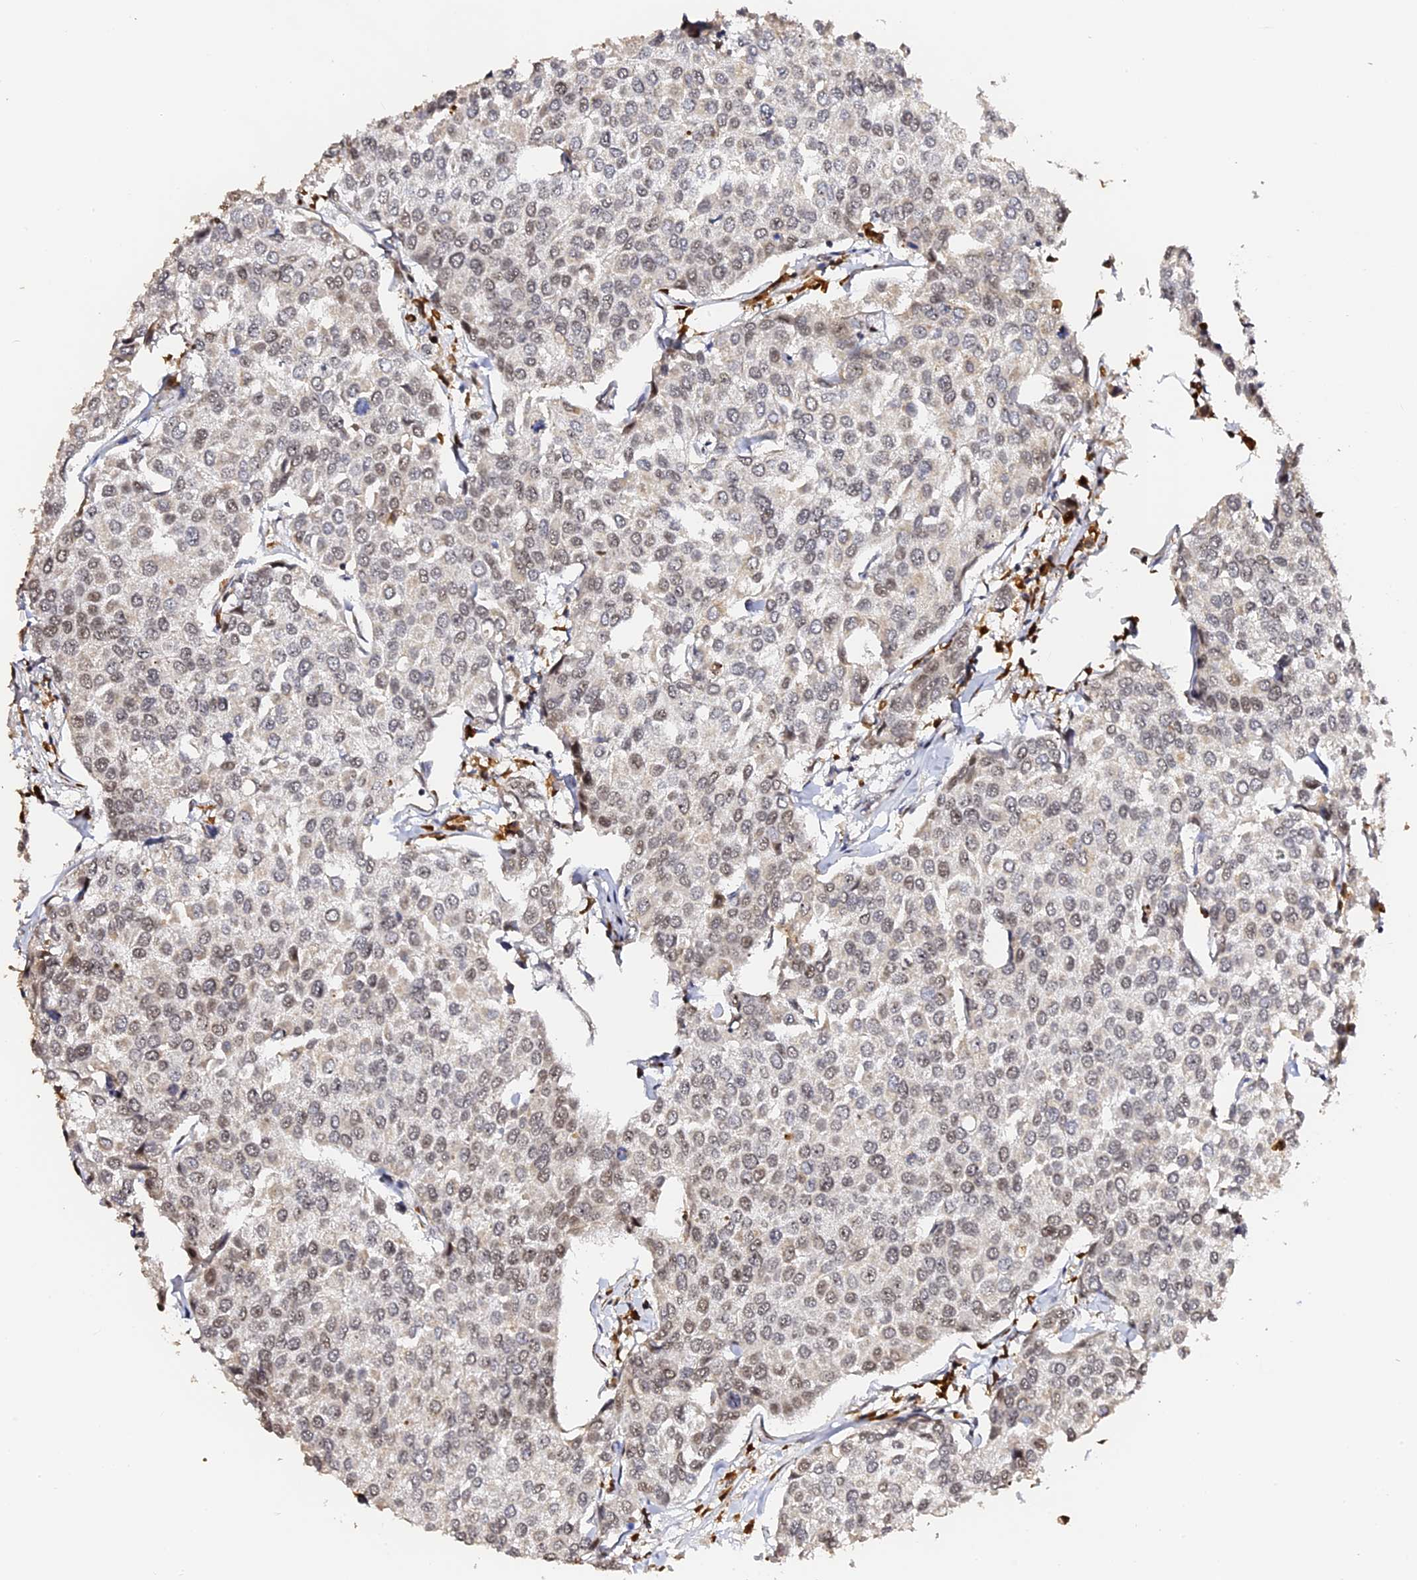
{"staining": {"intensity": "weak", "quantity": "<25%", "location": "nuclear"}, "tissue": "breast cancer", "cell_type": "Tumor cells", "image_type": "cancer", "snomed": [{"axis": "morphology", "description": "Duct carcinoma"}, {"axis": "topography", "description": "Breast"}], "caption": "DAB immunohistochemical staining of human breast intraductal carcinoma reveals no significant expression in tumor cells. The staining was performed using DAB to visualize the protein expression in brown, while the nuclei were stained in blue with hematoxylin (Magnification: 20x).", "gene": "MCRS1", "patient": {"sex": "female", "age": 55}}